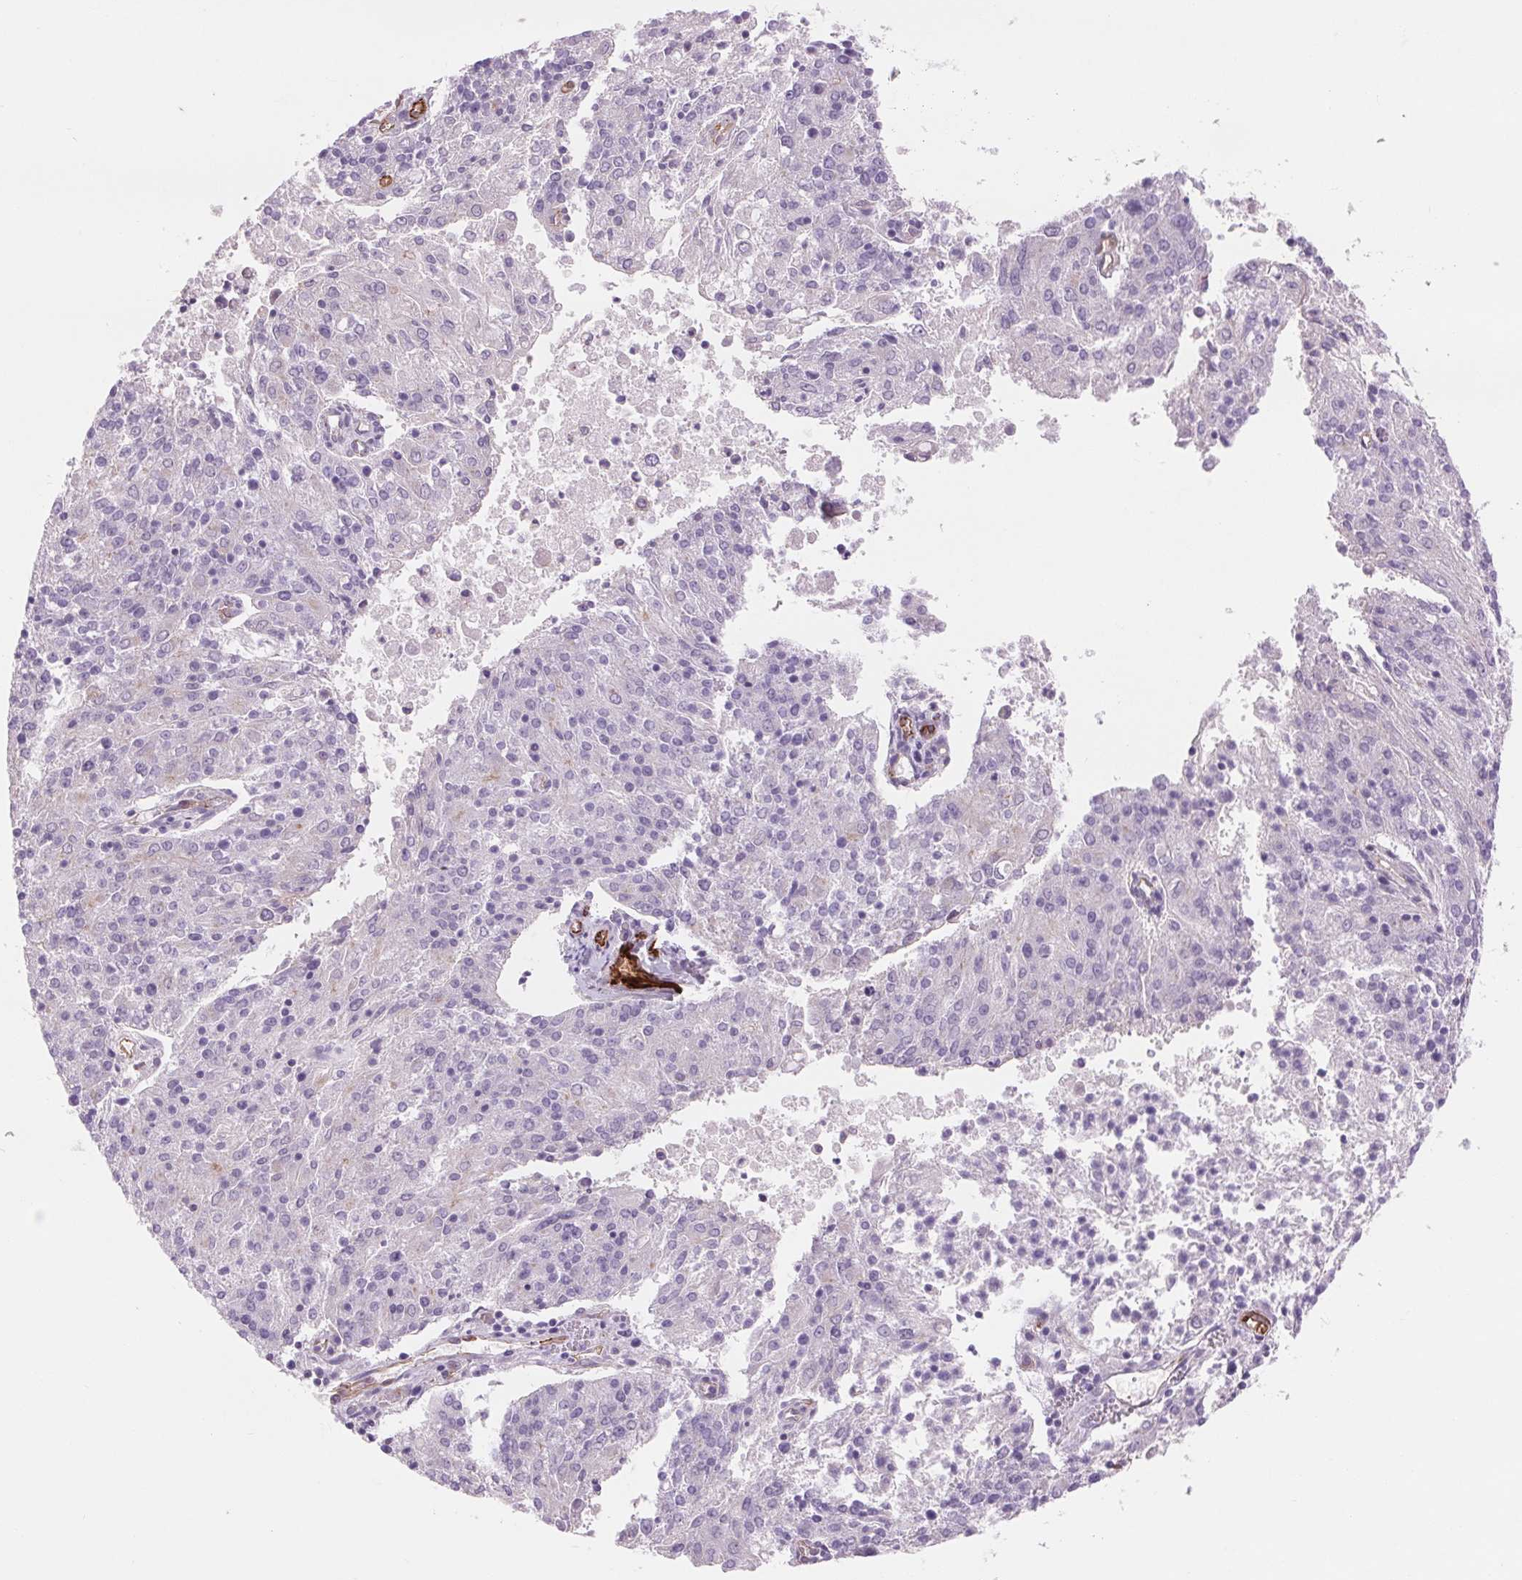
{"staining": {"intensity": "negative", "quantity": "none", "location": "none"}, "tissue": "endometrial cancer", "cell_type": "Tumor cells", "image_type": "cancer", "snomed": [{"axis": "morphology", "description": "Adenocarcinoma, NOS"}, {"axis": "topography", "description": "Endometrium"}], "caption": "A histopathology image of human endometrial adenocarcinoma is negative for staining in tumor cells.", "gene": "DIXDC1", "patient": {"sex": "female", "age": 82}}